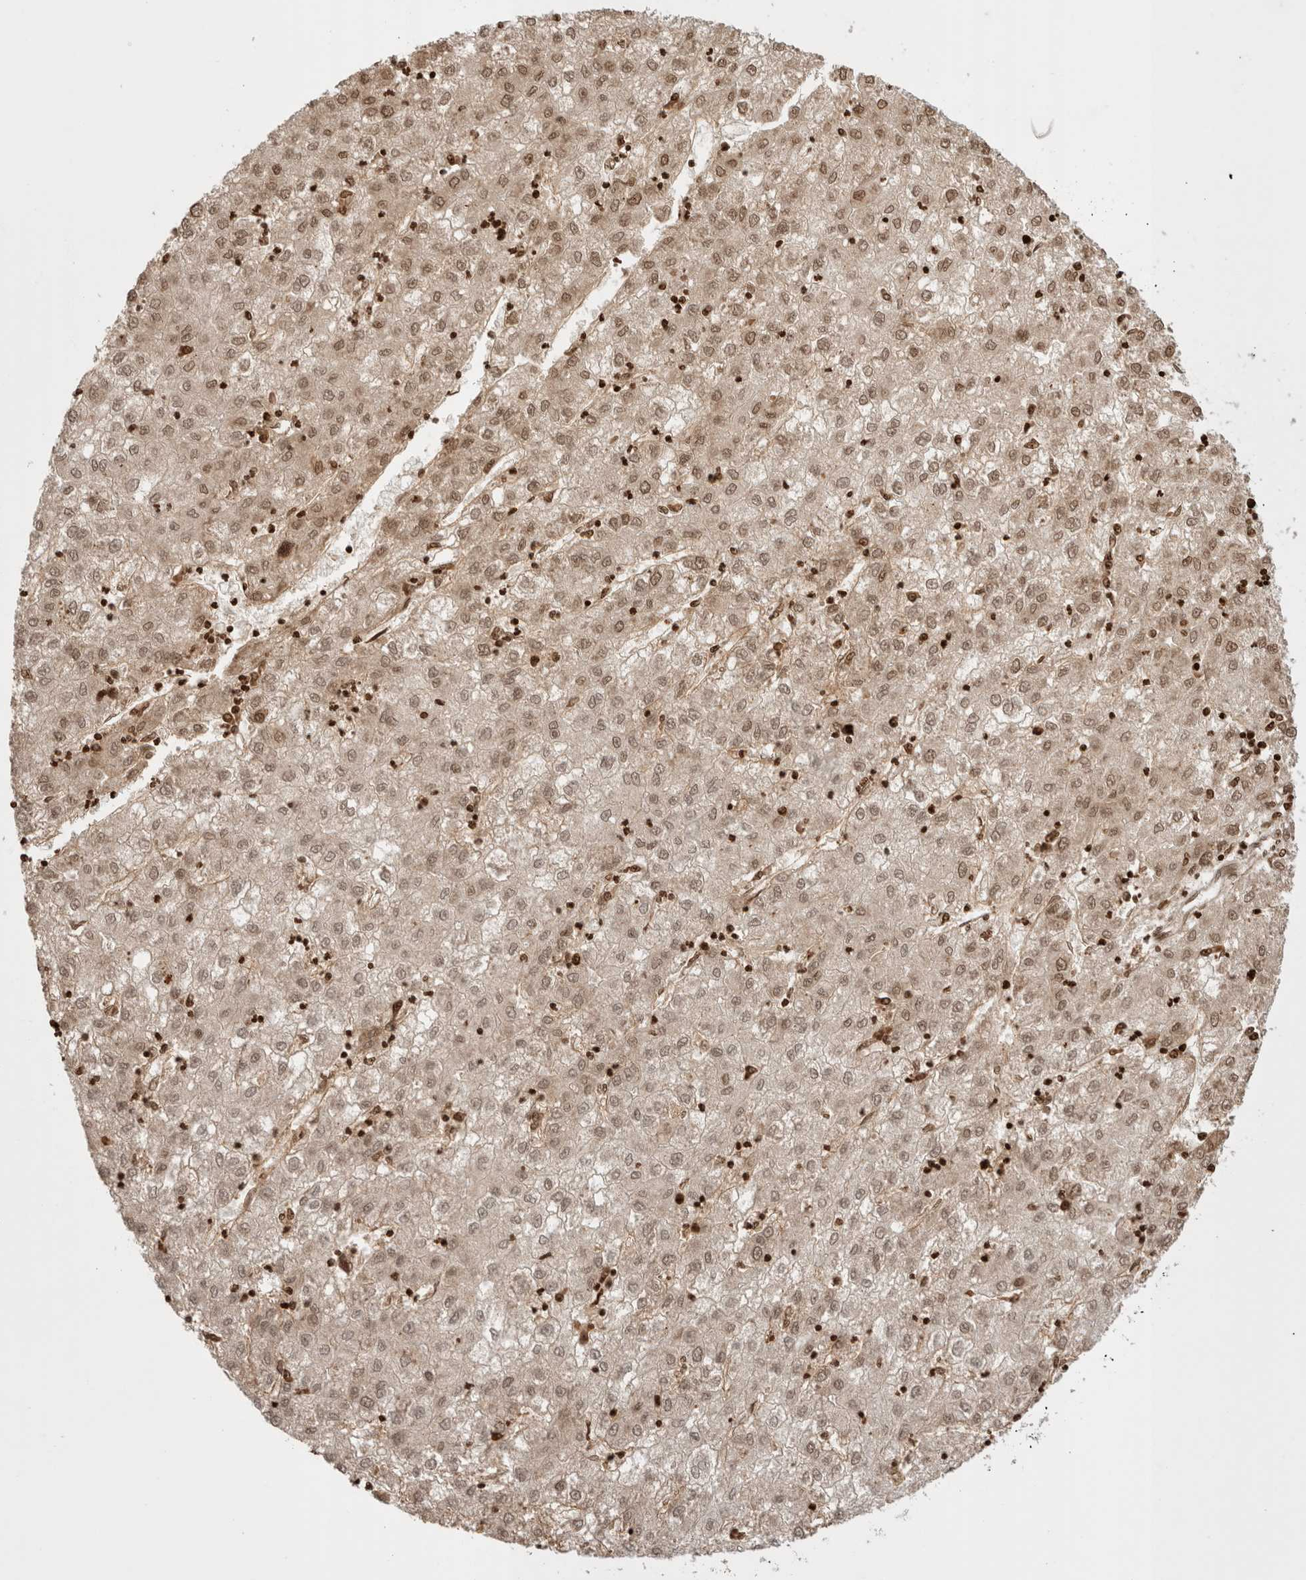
{"staining": {"intensity": "weak", "quantity": ">75%", "location": "cytoplasmic/membranous,nuclear"}, "tissue": "liver cancer", "cell_type": "Tumor cells", "image_type": "cancer", "snomed": [{"axis": "morphology", "description": "Carcinoma, Hepatocellular, NOS"}, {"axis": "topography", "description": "Liver"}], "caption": "Hepatocellular carcinoma (liver) tissue demonstrates weak cytoplasmic/membranous and nuclear staining in approximately >75% of tumor cells", "gene": "HSPG2", "patient": {"sex": "male", "age": 72}}